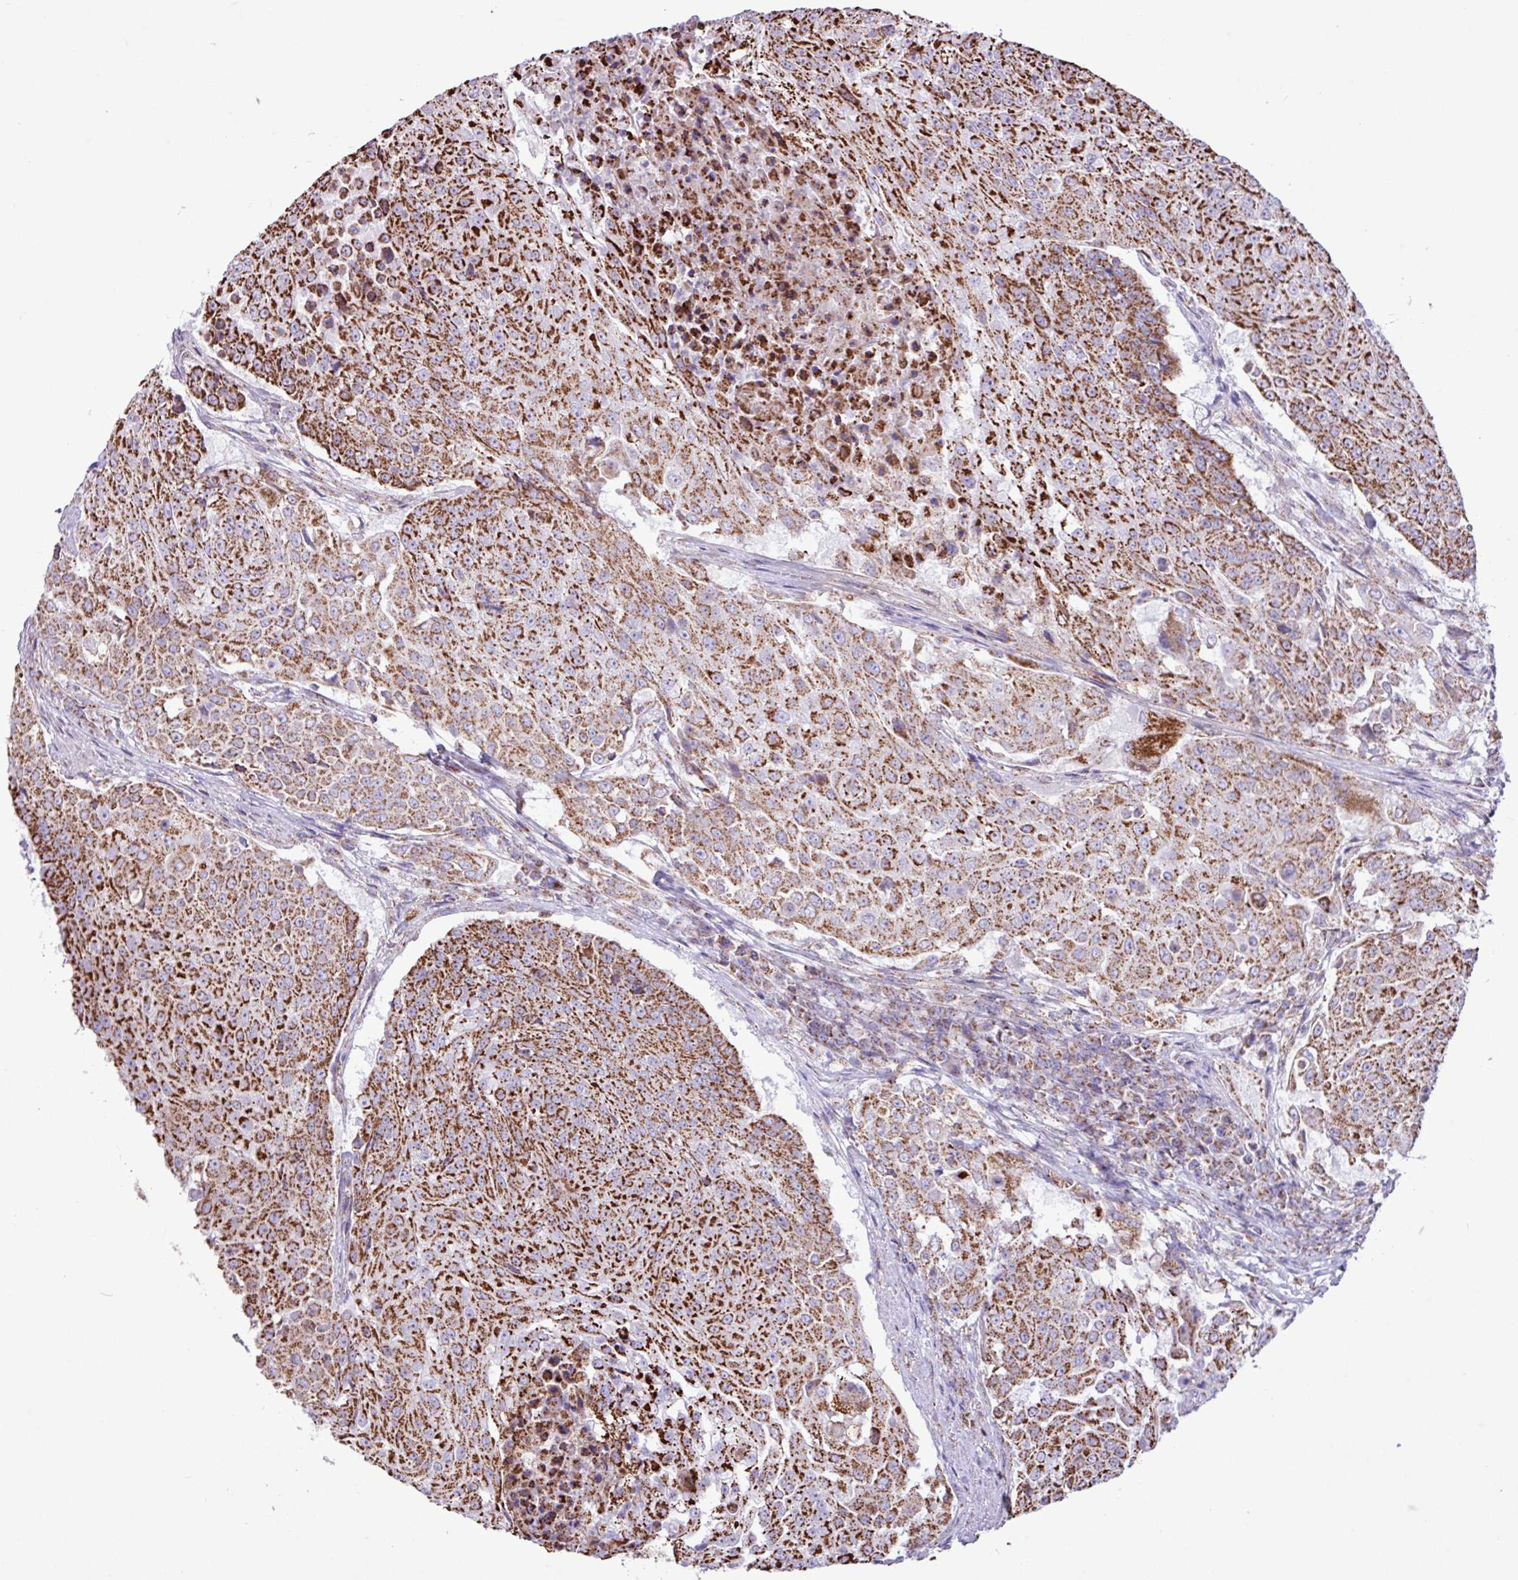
{"staining": {"intensity": "strong", "quantity": ">75%", "location": "cytoplasmic/membranous"}, "tissue": "urothelial cancer", "cell_type": "Tumor cells", "image_type": "cancer", "snomed": [{"axis": "morphology", "description": "Urothelial carcinoma, High grade"}, {"axis": "topography", "description": "Urinary bladder"}], "caption": "This is a histology image of immunohistochemistry staining of urothelial carcinoma (high-grade), which shows strong positivity in the cytoplasmic/membranous of tumor cells.", "gene": "RTL3", "patient": {"sex": "female", "age": 63}}